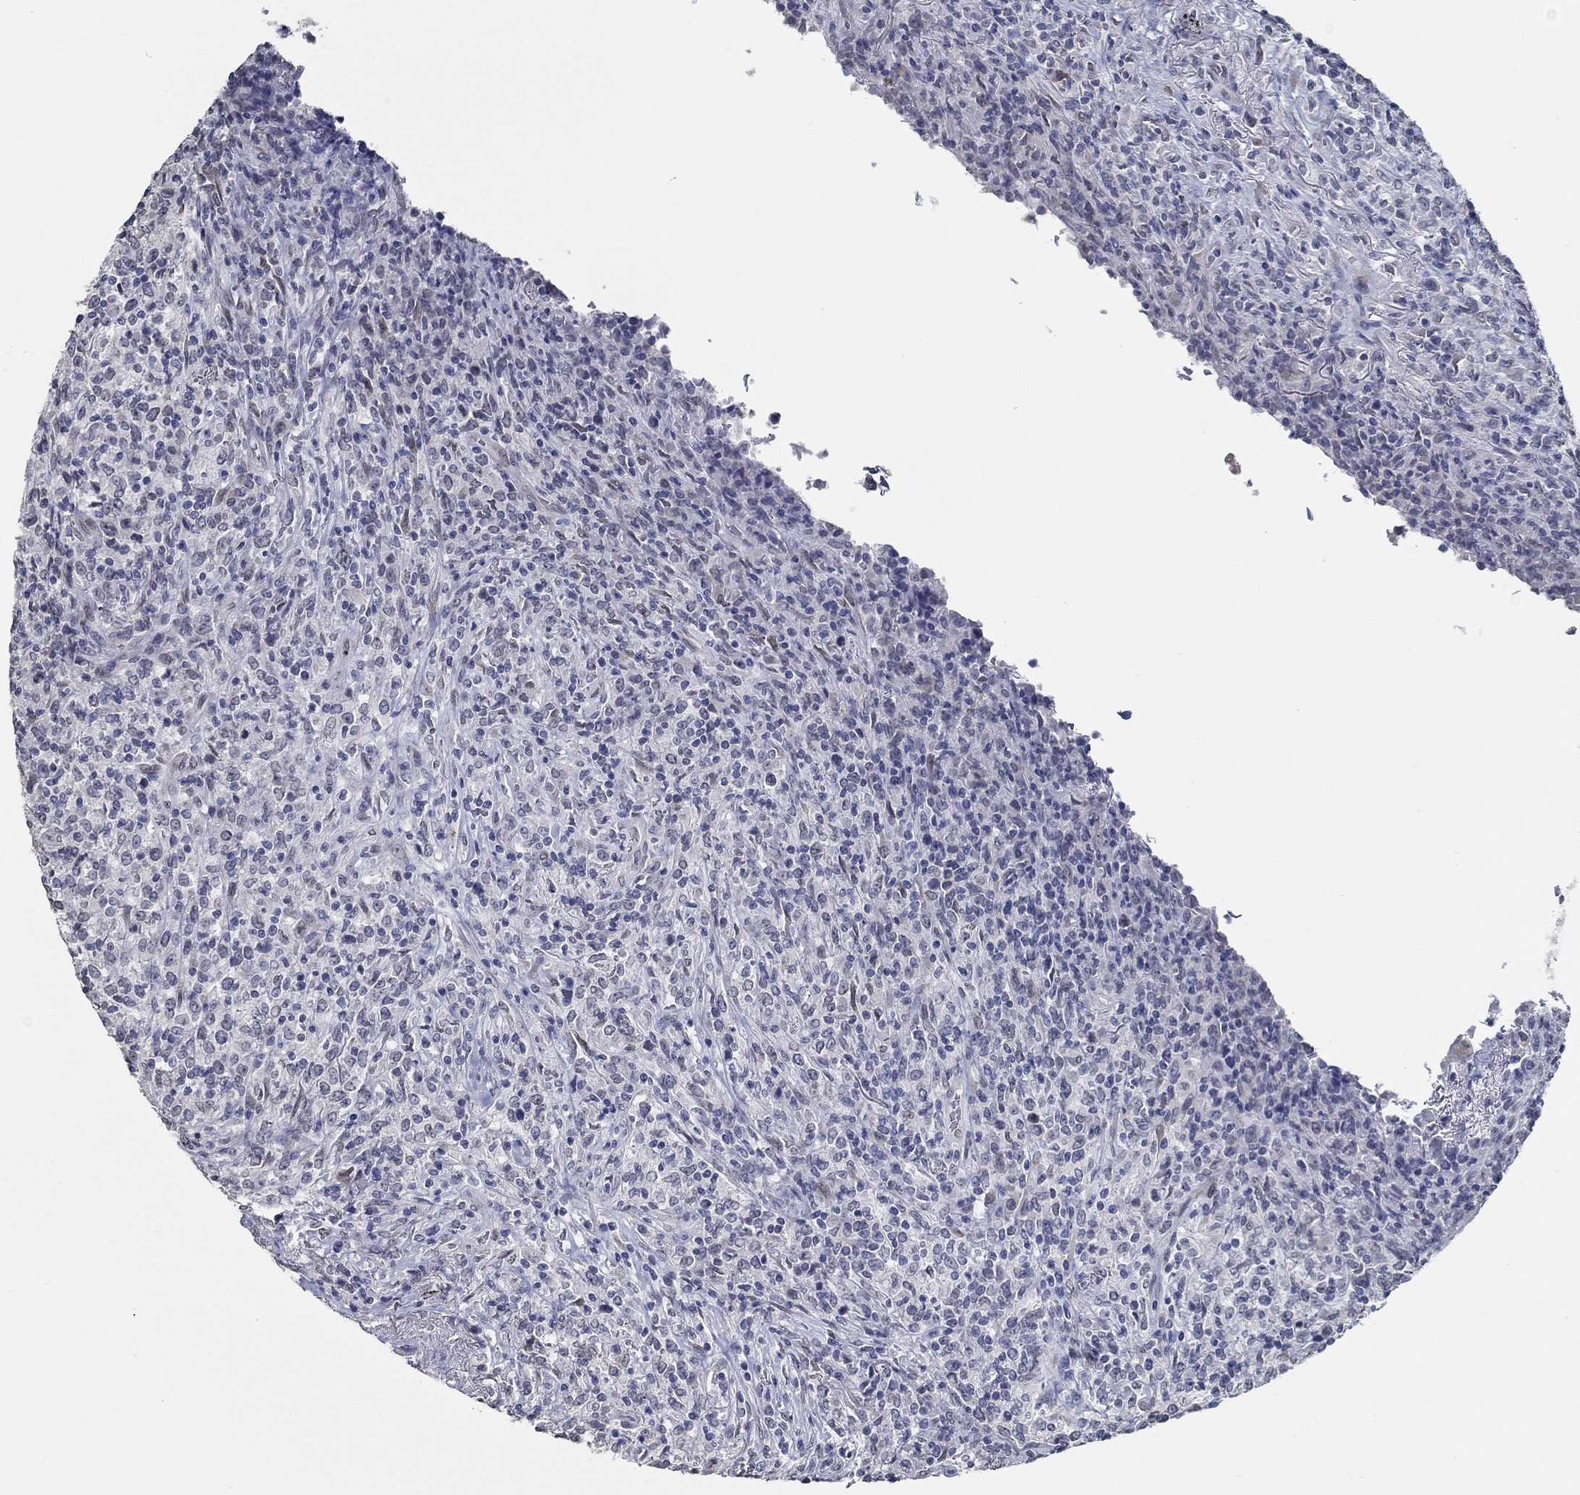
{"staining": {"intensity": "negative", "quantity": "none", "location": "none"}, "tissue": "lymphoma", "cell_type": "Tumor cells", "image_type": "cancer", "snomed": [{"axis": "morphology", "description": "Malignant lymphoma, non-Hodgkin's type, High grade"}, {"axis": "topography", "description": "Lung"}], "caption": "The immunohistochemistry (IHC) photomicrograph has no significant staining in tumor cells of lymphoma tissue.", "gene": "NUP155", "patient": {"sex": "male", "age": 79}}